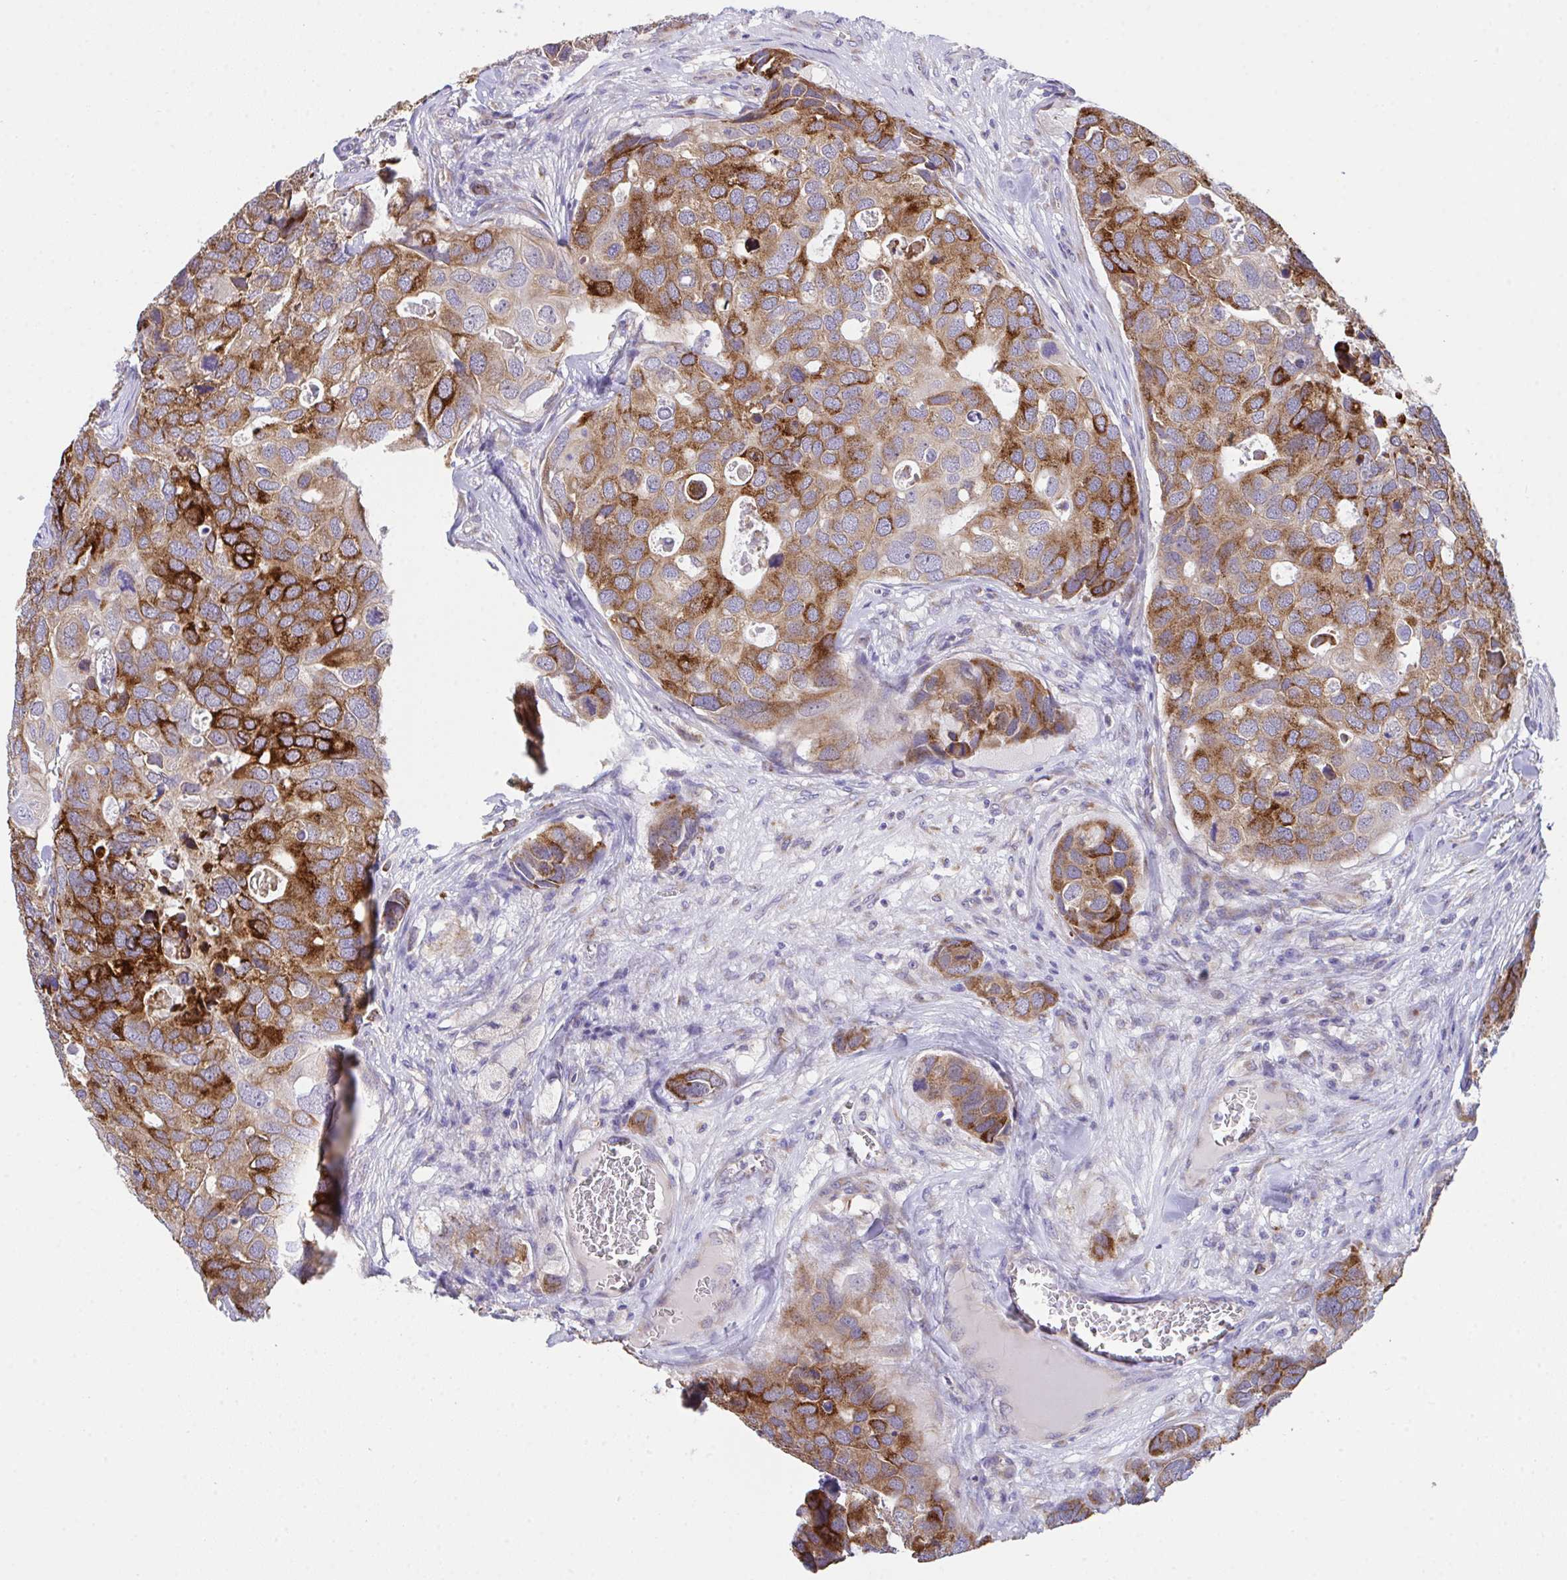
{"staining": {"intensity": "moderate", "quantity": ">75%", "location": "cytoplasmic/membranous"}, "tissue": "breast cancer", "cell_type": "Tumor cells", "image_type": "cancer", "snomed": [{"axis": "morphology", "description": "Duct carcinoma"}, {"axis": "topography", "description": "Breast"}], "caption": "Immunohistochemical staining of human breast intraductal carcinoma demonstrates medium levels of moderate cytoplasmic/membranous staining in about >75% of tumor cells.", "gene": "MIA3", "patient": {"sex": "female", "age": 83}}